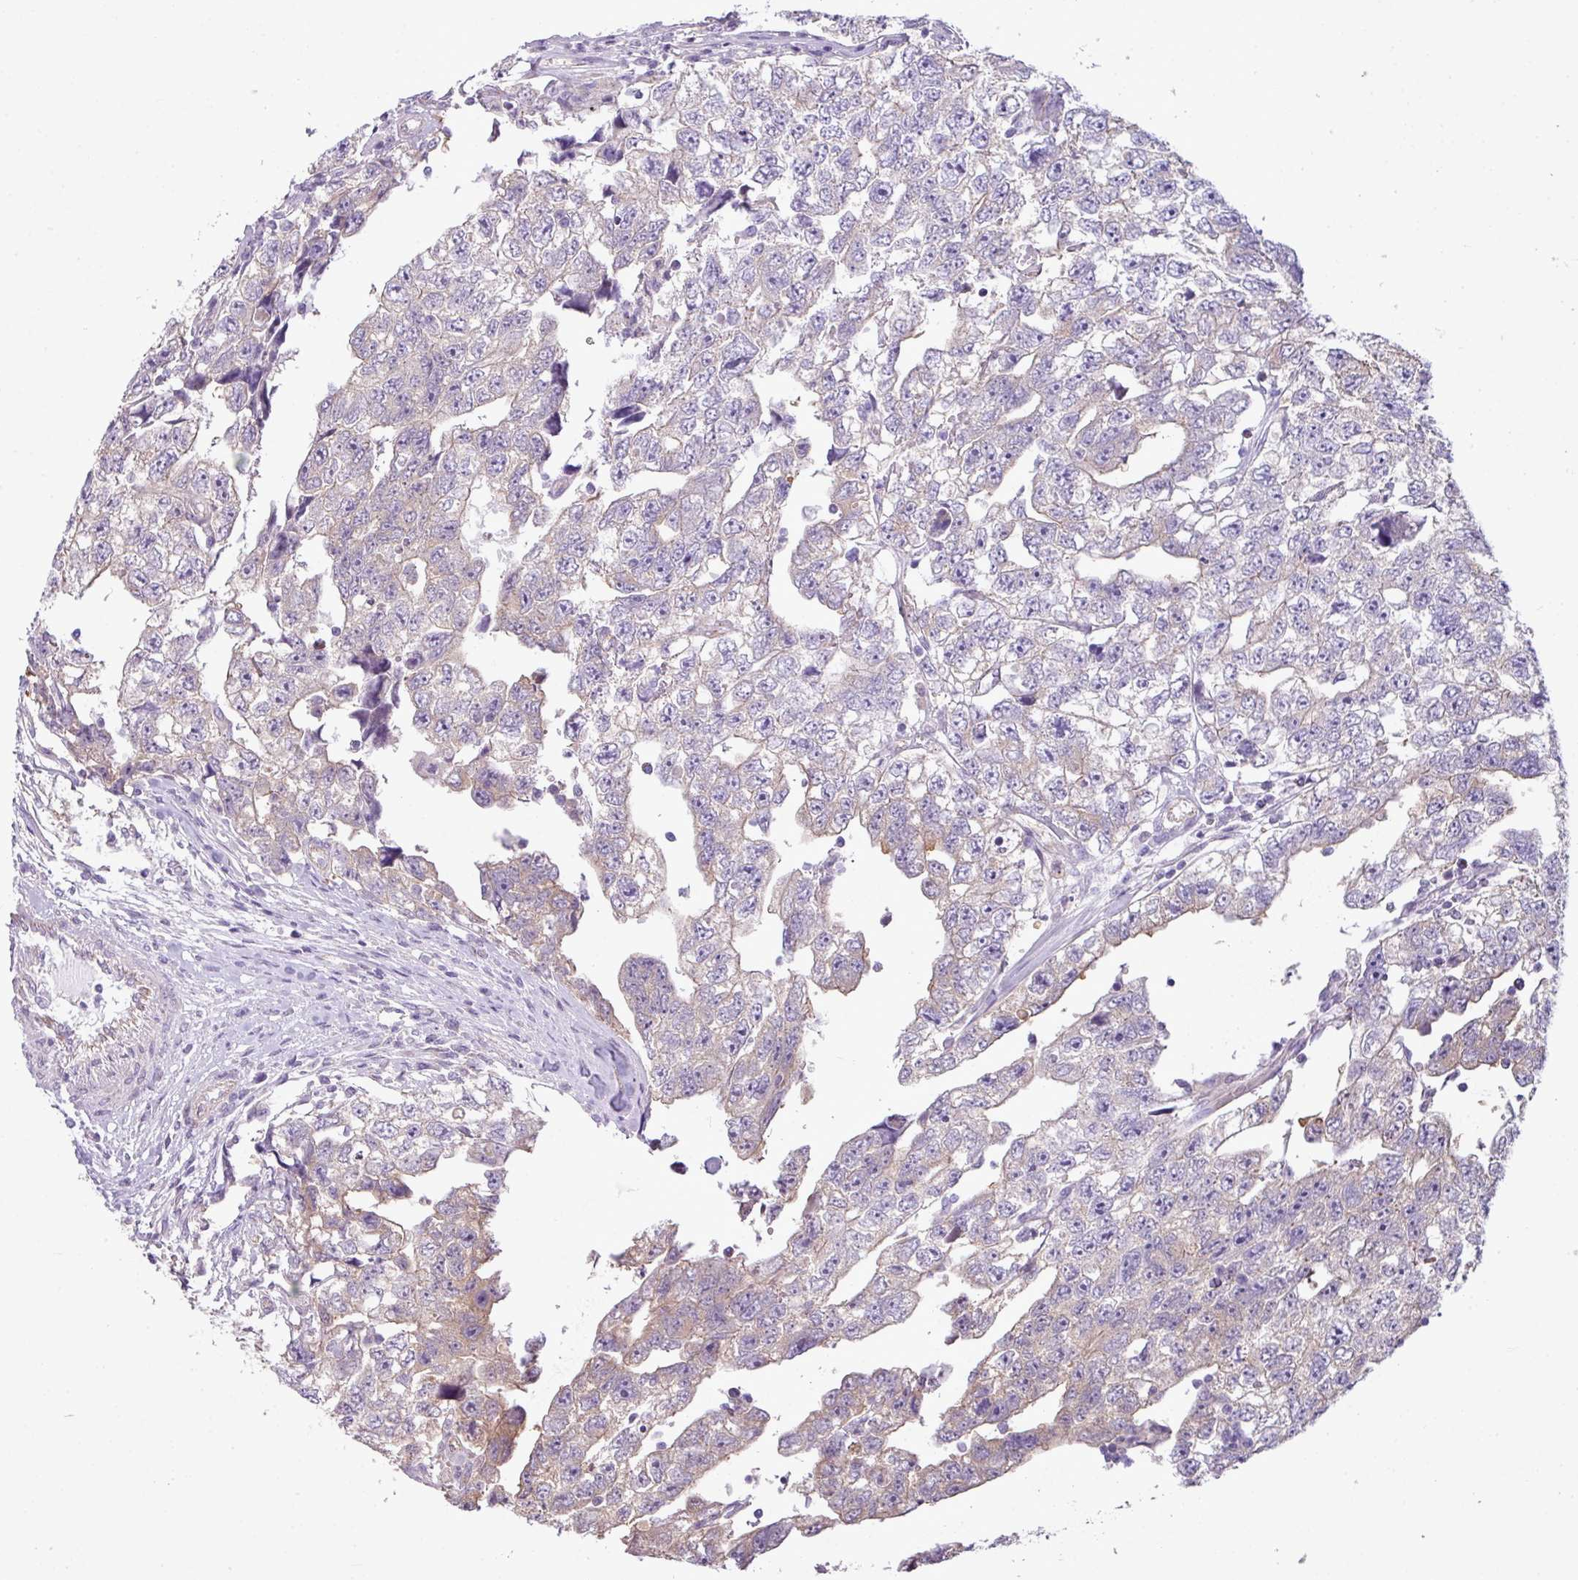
{"staining": {"intensity": "weak", "quantity": "<25%", "location": "cytoplasmic/membranous"}, "tissue": "testis cancer", "cell_type": "Tumor cells", "image_type": "cancer", "snomed": [{"axis": "morphology", "description": "Carcinoma, Embryonal, NOS"}, {"axis": "topography", "description": "Testis"}], "caption": "Immunohistochemical staining of human embryonal carcinoma (testis) demonstrates no significant positivity in tumor cells.", "gene": "CAMK2B", "patient": {"sex": "male", "age": 22}}